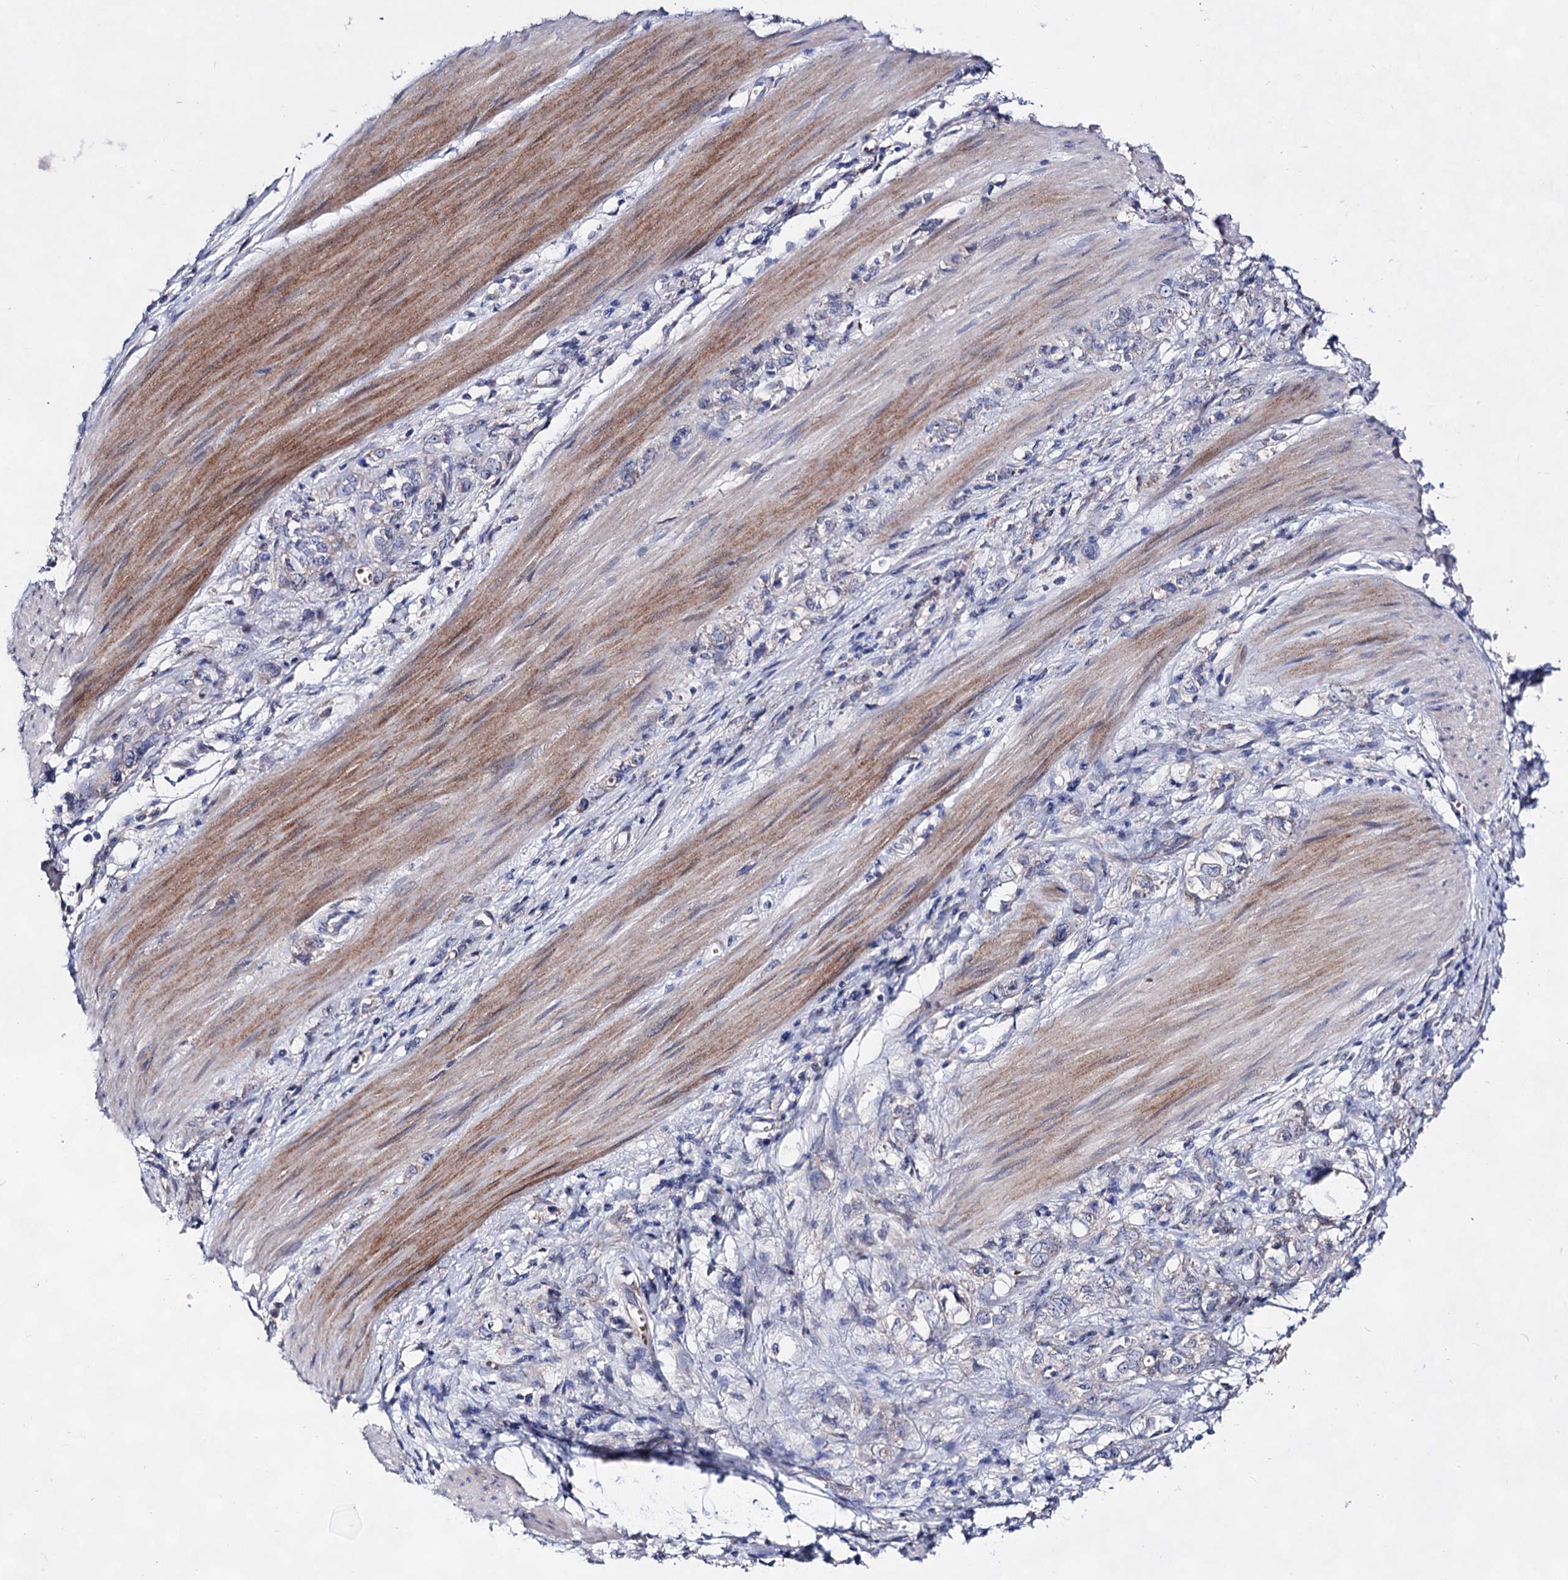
{"staining": {"intensity": "negative", "quantity": "none", "location": "none"}, "tissue": "stomach cancer", "cell_type": "Tumor cells", "image_type": "cancer", "snomed": [{"axis": "morphology", "description": "Adenocarcinoma, NOS"}, {"axis": "topography", "description": "Stomach"}], "caption": "There is no significant expression in tumor cells of adenocarcinoma (stomach). (DAB (3,3'-diaminobenzidine) immunohistochemistry (IHC) visualized using brightfield microscopy, high magnification).", "gene": "PLIN1", "patient": {"sex": "female", "age": 76}}